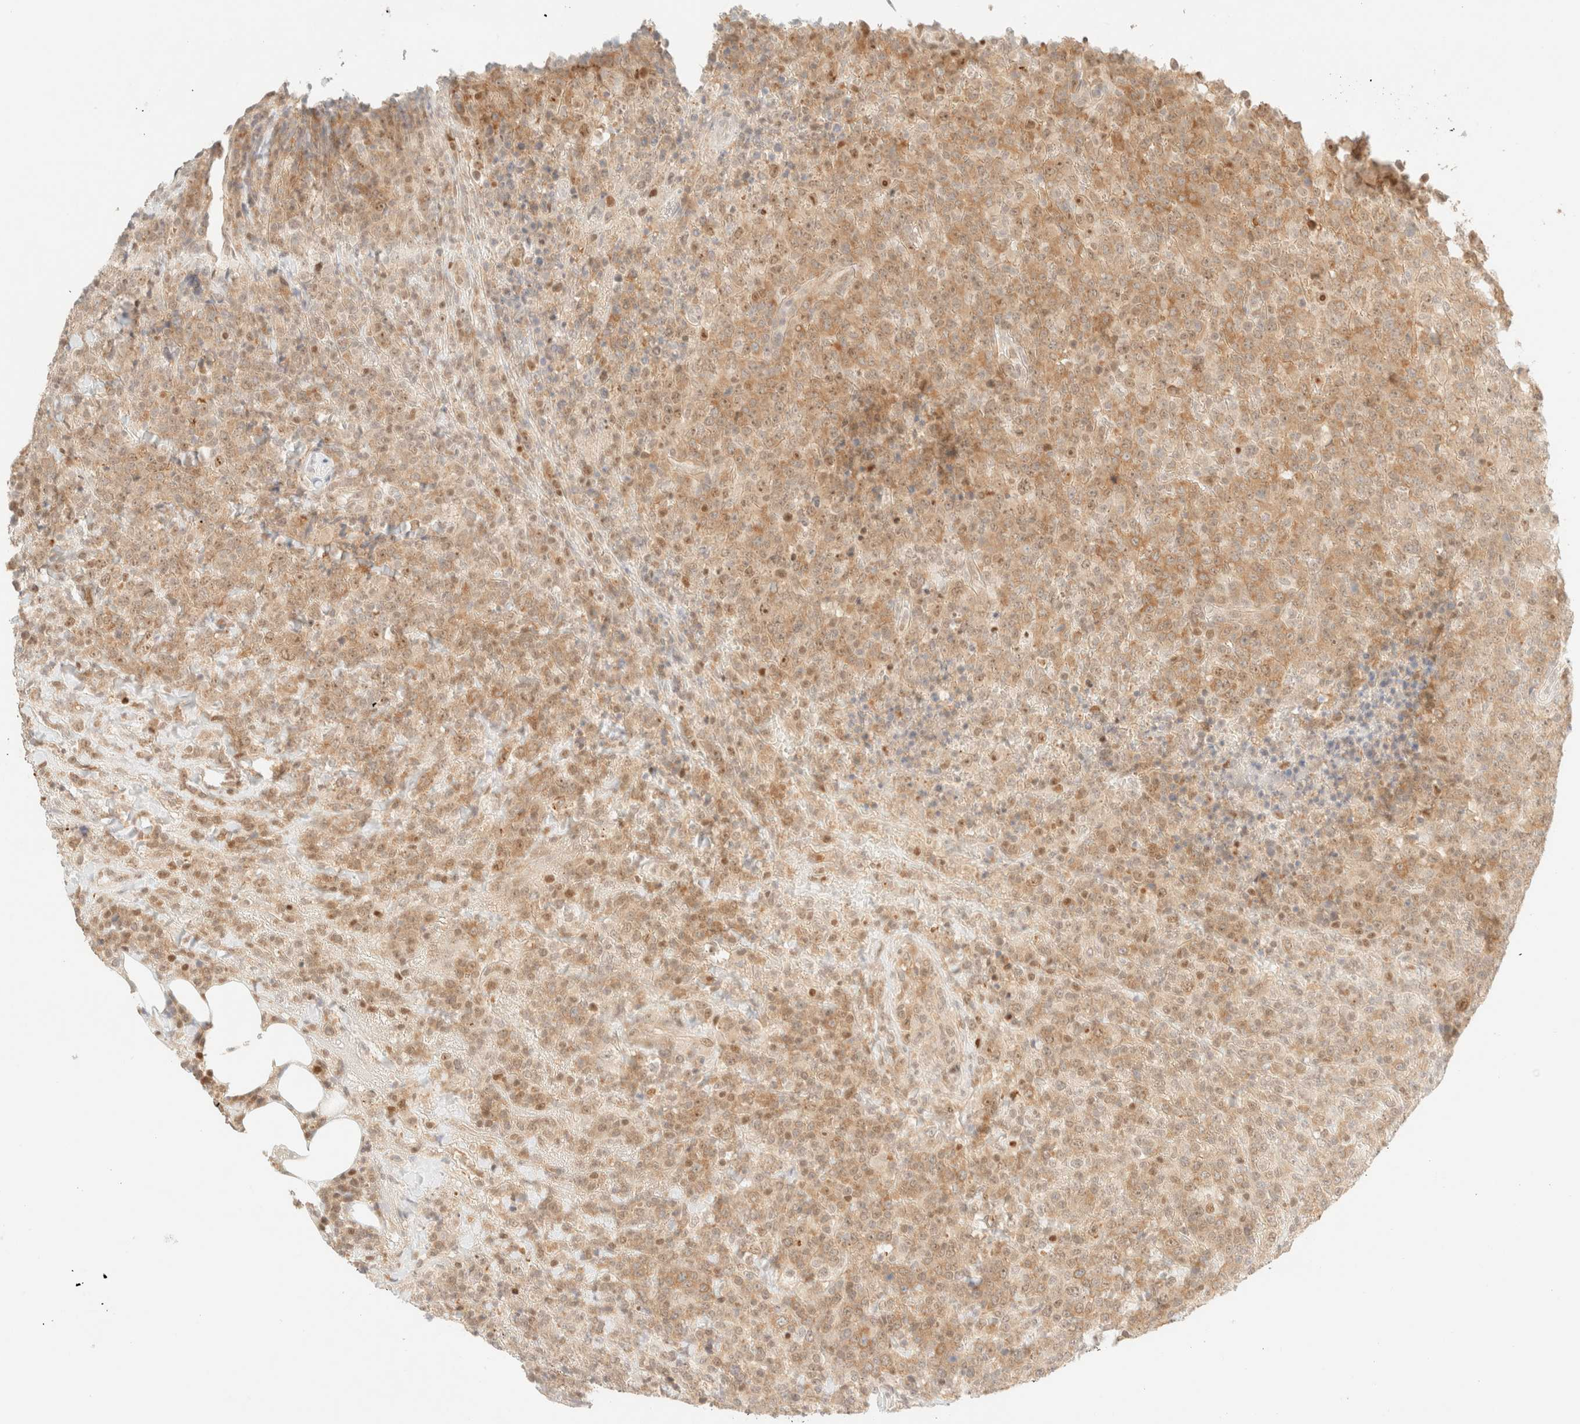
{"staining": {"intensity": "moderate", "quantity": ">75%", "location": "cytoplasmic/membranous,nuclear"}, "tissue": "lymphoma", "cell_type": "Tumor cells", "image_type": "cancer", "snomed": [{"axis": "morphology", "description": "Malignant lymphoma, non-Hodgkin's type, High grade"}, {"axis": "topography", "description": "Lymph node"}], "caption": "Immunohistochemical staining of high-grade malignant lymphoma, non-Hodgkin's type displays moderate cytoplasmic/membranous and nuclear protein staining in approximately >75% of tumor cells.", "gene": "TSR1", "patient": {"sex": "male", "age": 13}}